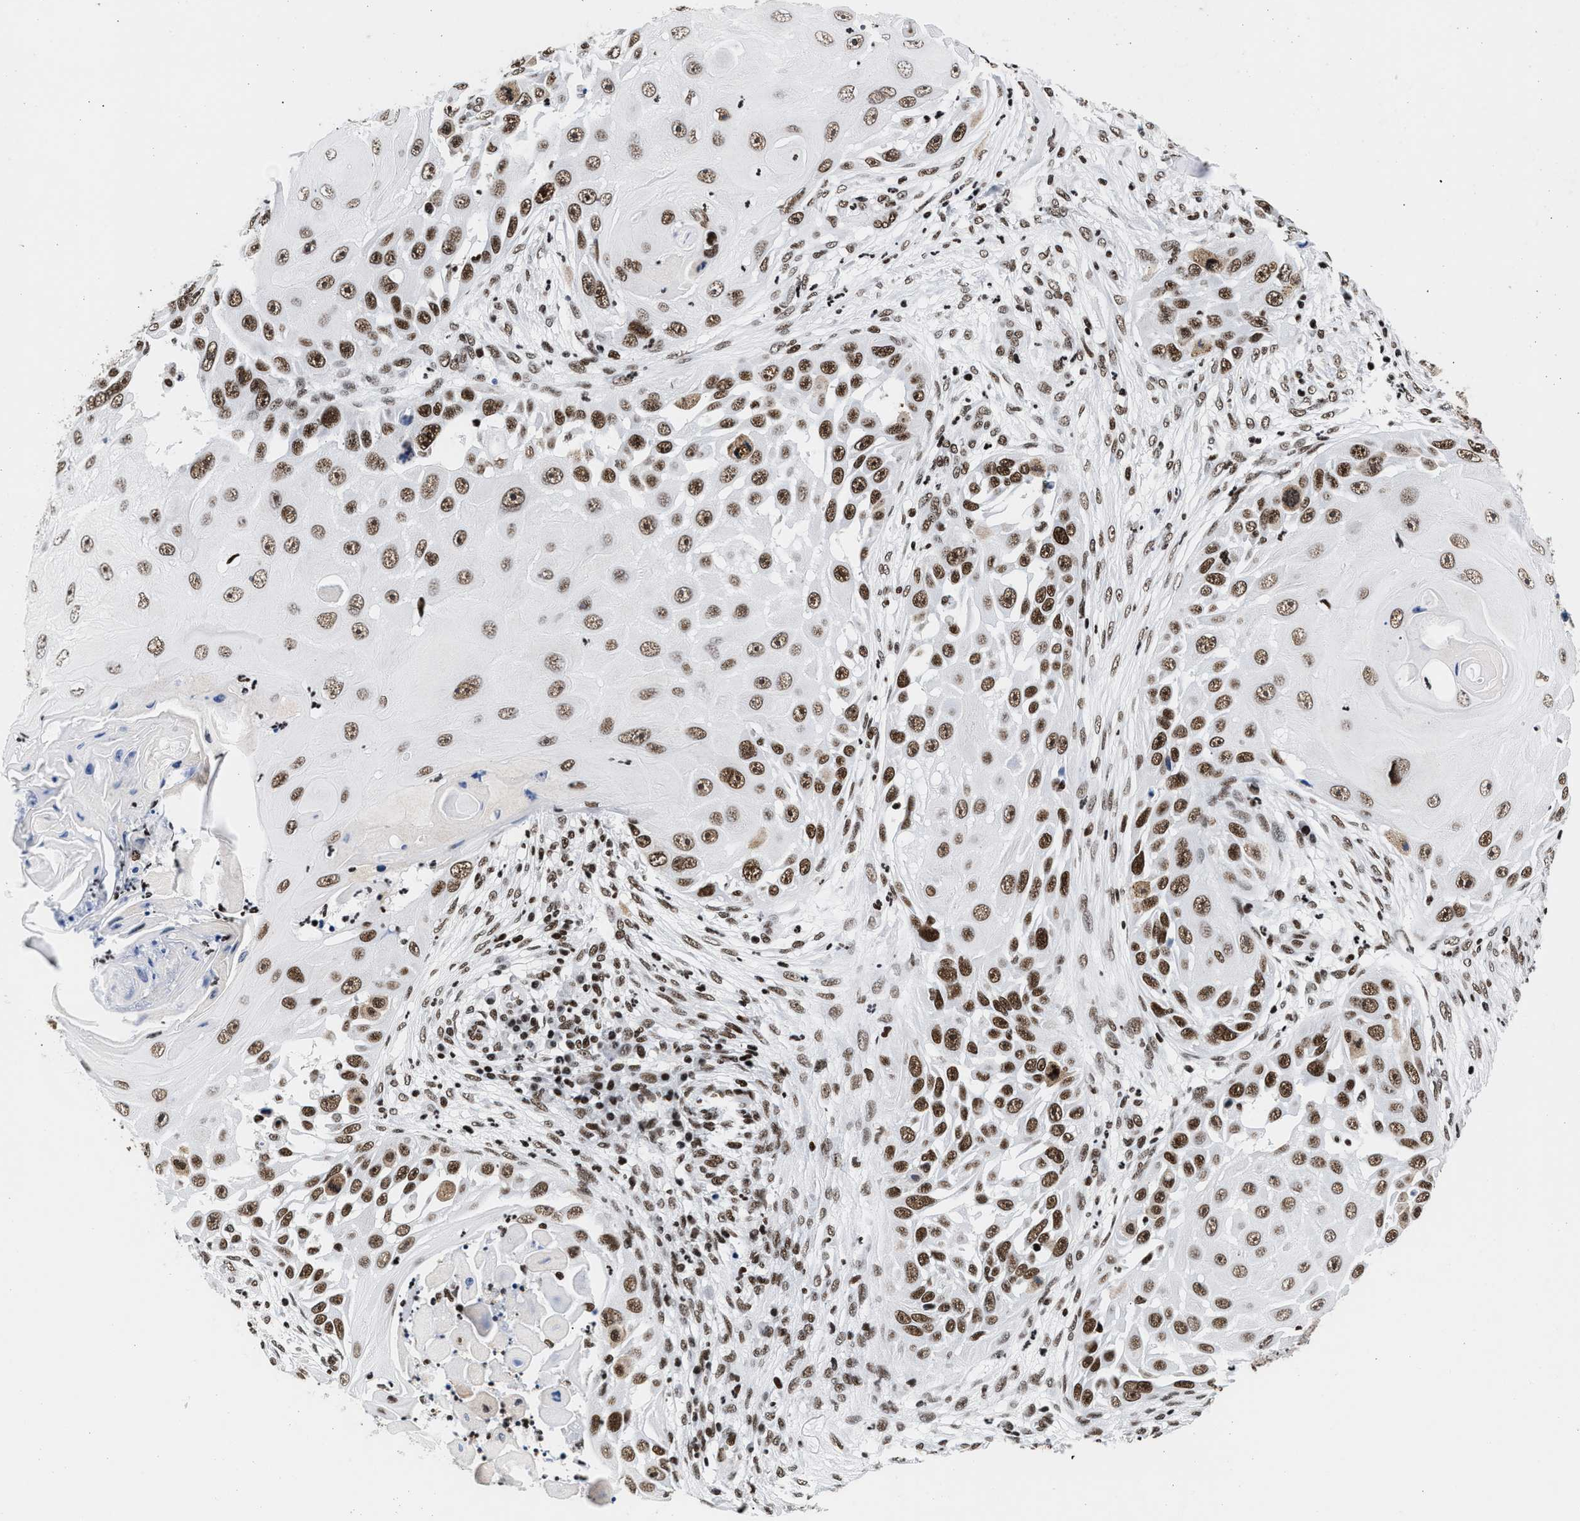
{"staining": {"intensity": "strong", "quantity": ">75%", "location": "nuclear"}, "tissue": "skin cancer", "cell_type": "Tumor cells", "image_type": "cancer", "snomed": [{"axis": "morphology", "description": "Squamous cell carcinoma, NOS"}, {"axis": "topography", "description": "Skin"}], "caption": "There is high levels of strong nuclear positivity in tumor cells of squamous cell carcinoma (skin), as demonstrated by immunohistochemical staining (brown color).", "gene": "RAD21", "patient": {"sex": "female", "age": 44}}